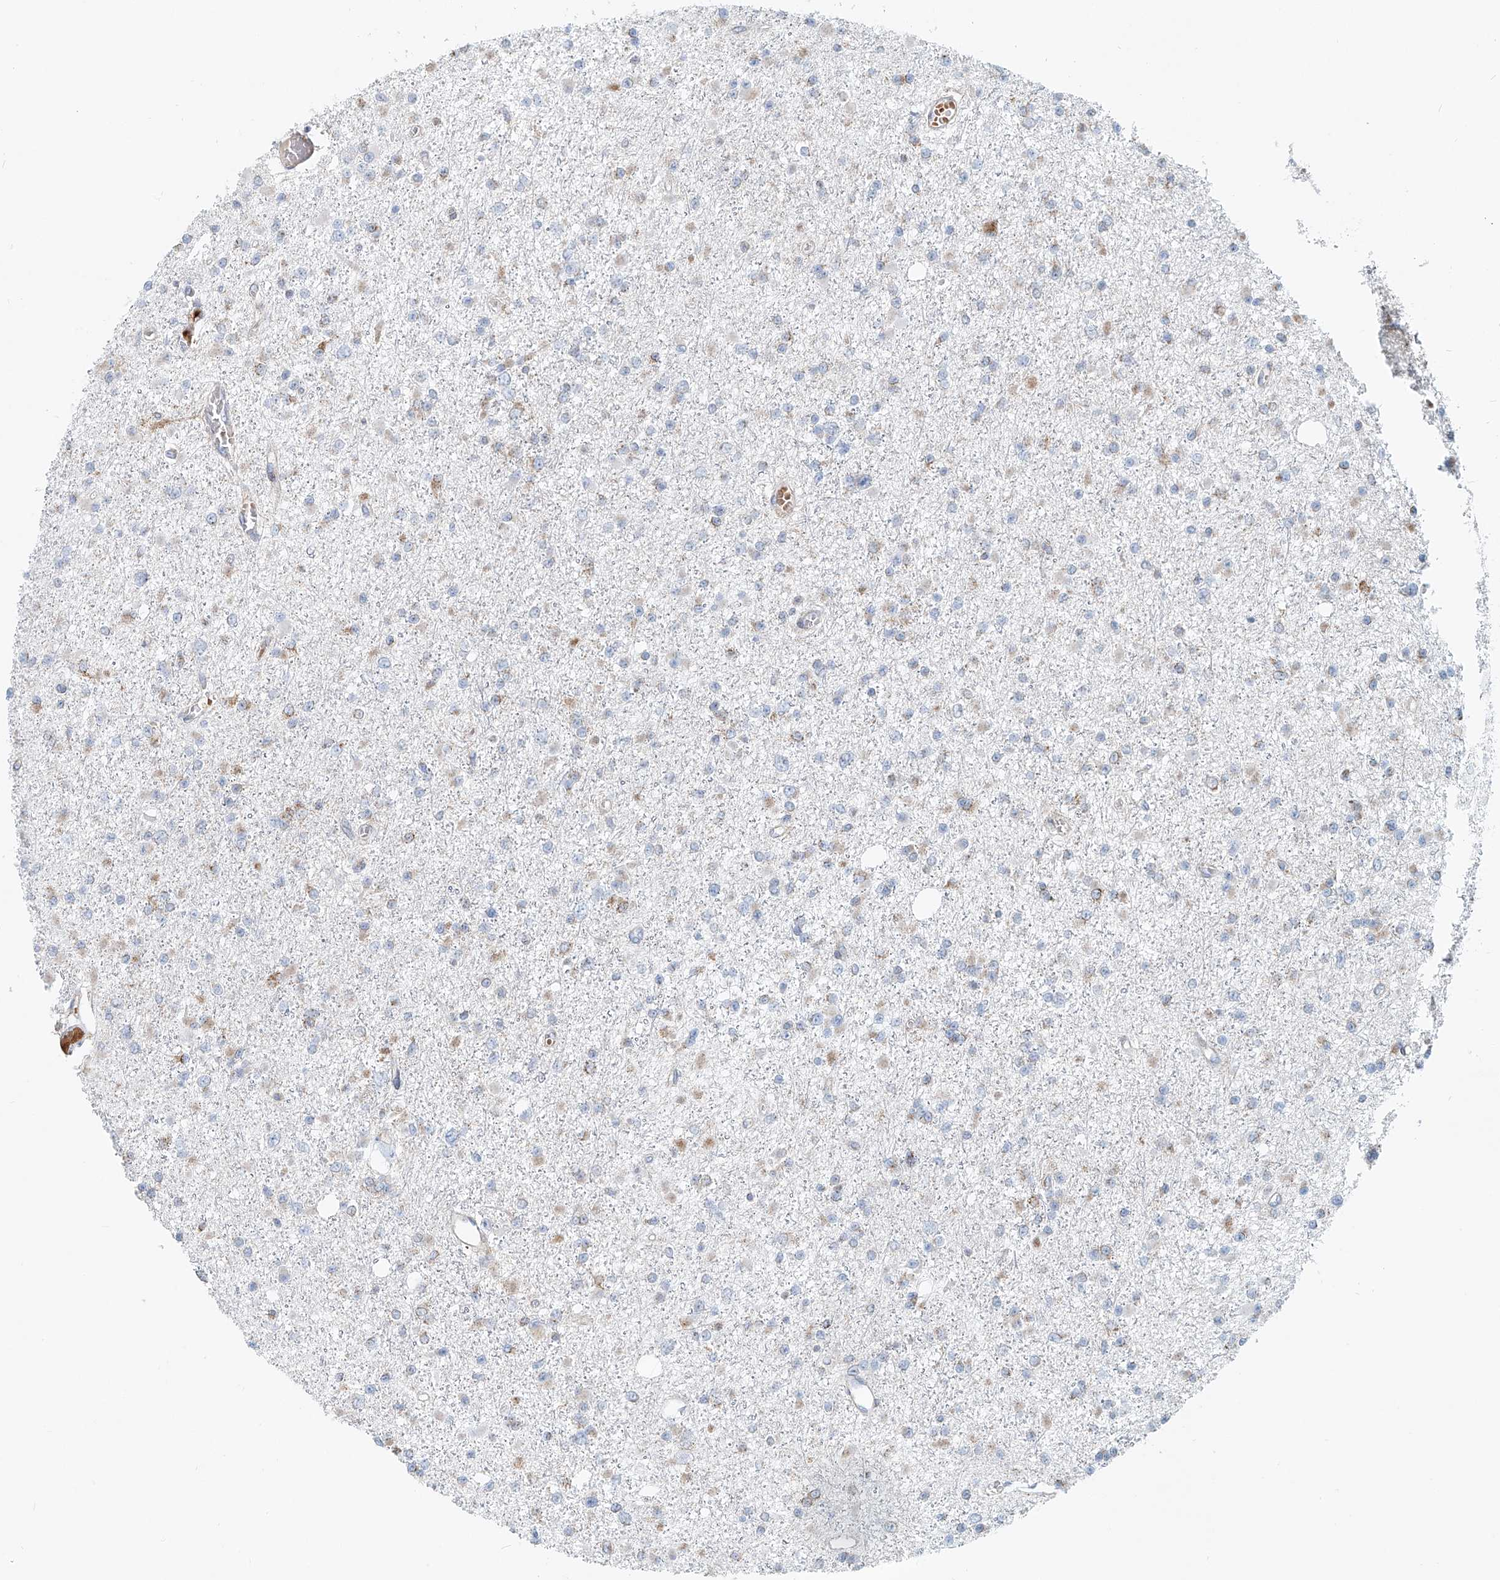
{"staining": {"intensity": "moderate", "quantity": "<25%", "location": "cytoplasmic/membranous"}, "tissue": "glioma", "cell_type": "Tumor cells", "image_type": "cancer", "snomed": [{"axis": "morphology", "description": "Glioma, malignant, Low grade"}, {"axis": "topography", "description": "Brain"}], "caption": "Protein staining of glioma tissue reveals moderate cytoplasmic/membranous expression in about <25% of tumor cells.", "gene": "PTPRA", "patient": {"sex": "female", "age": 22}}